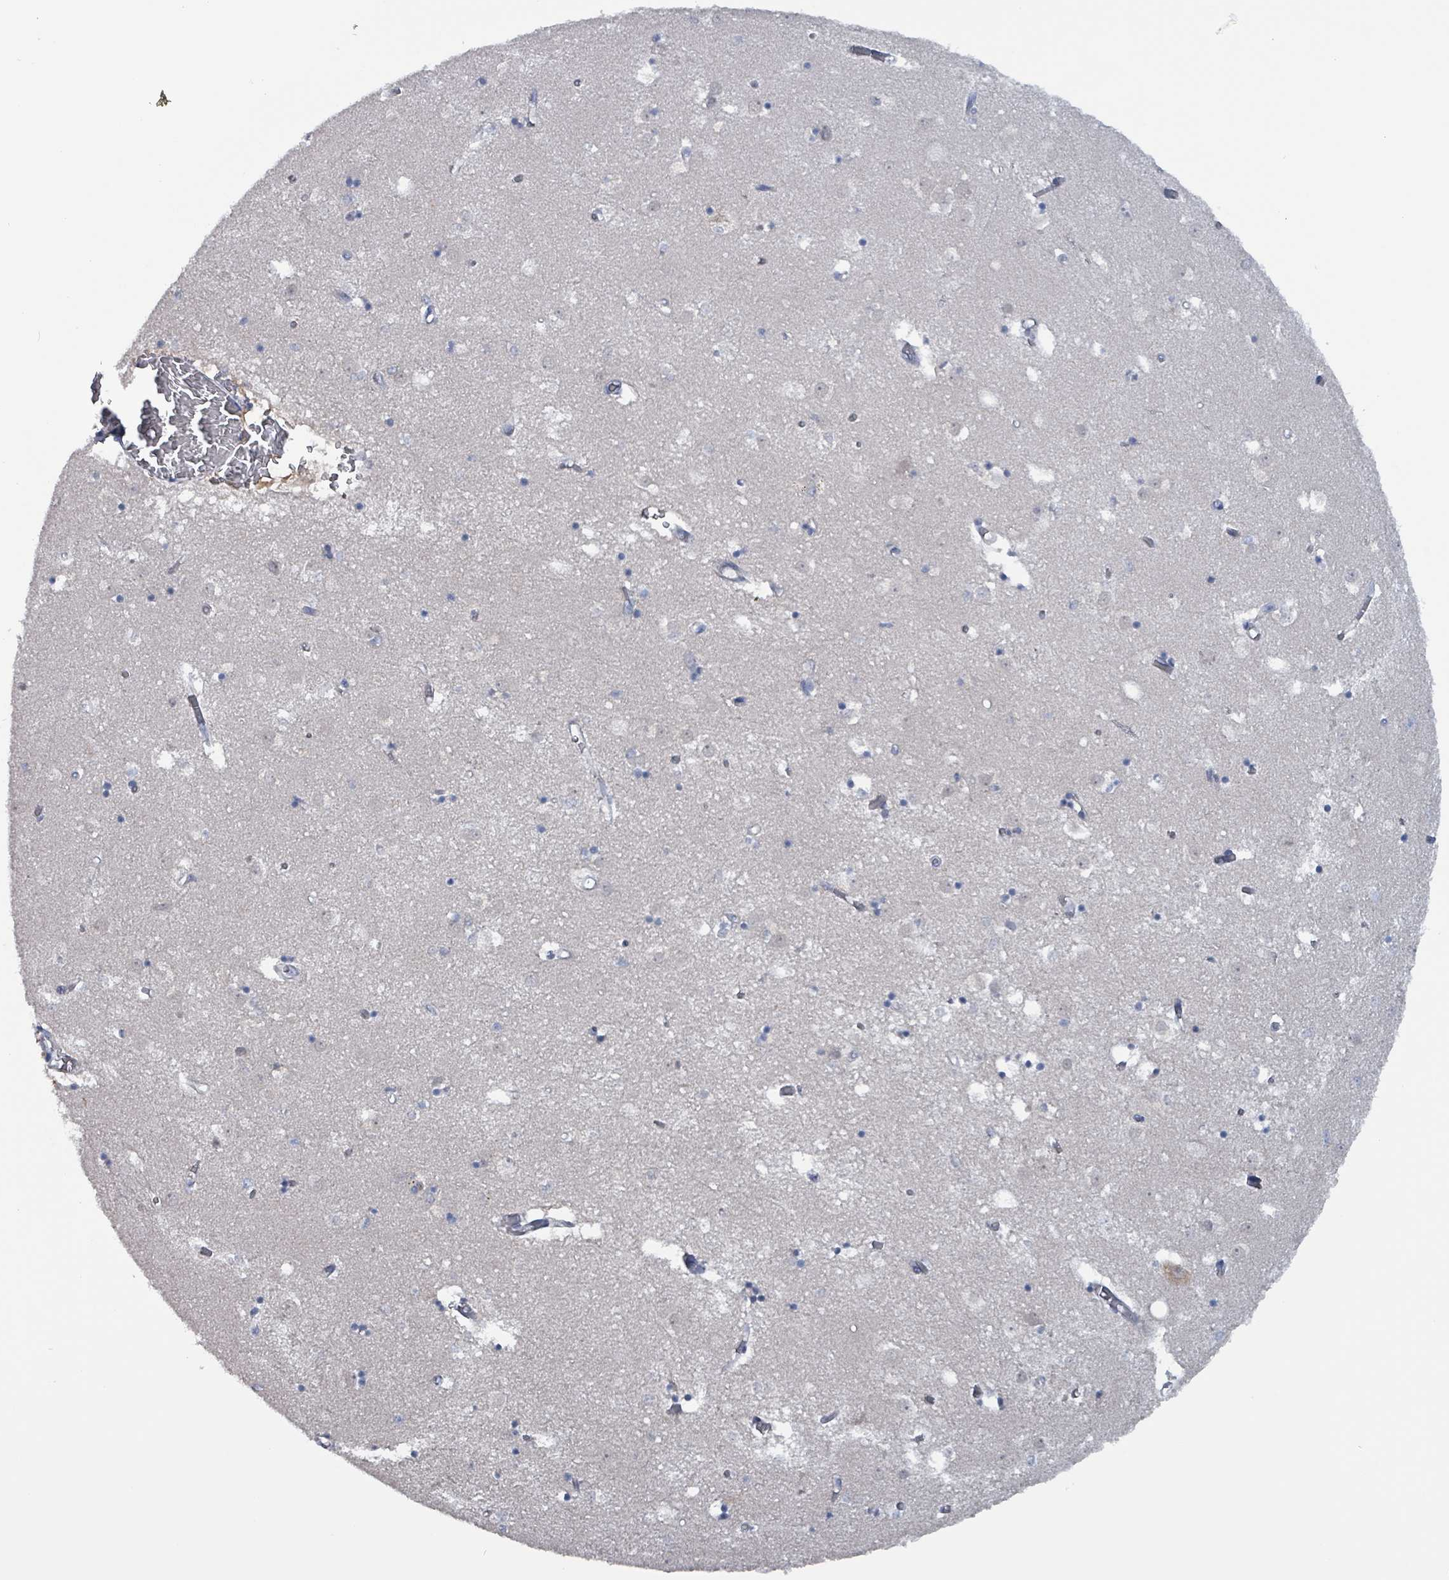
{"staining": {"intensity": "negative", "quantity": "none", "location": "none"}, "tissue": "caudate", "cell_type": "Glial cells", "image_type": "normal", "snomed": [{"axis": "morphology", "description": "Normal tissue, NOS"}, {"axis": "topography", "description": "Lateral ventricle wall"}], "caption": "Glial cells show no significant protein expression in normal caudate.", "gene": "BIVM", "patient": {"sex": "male", "age": 70}}